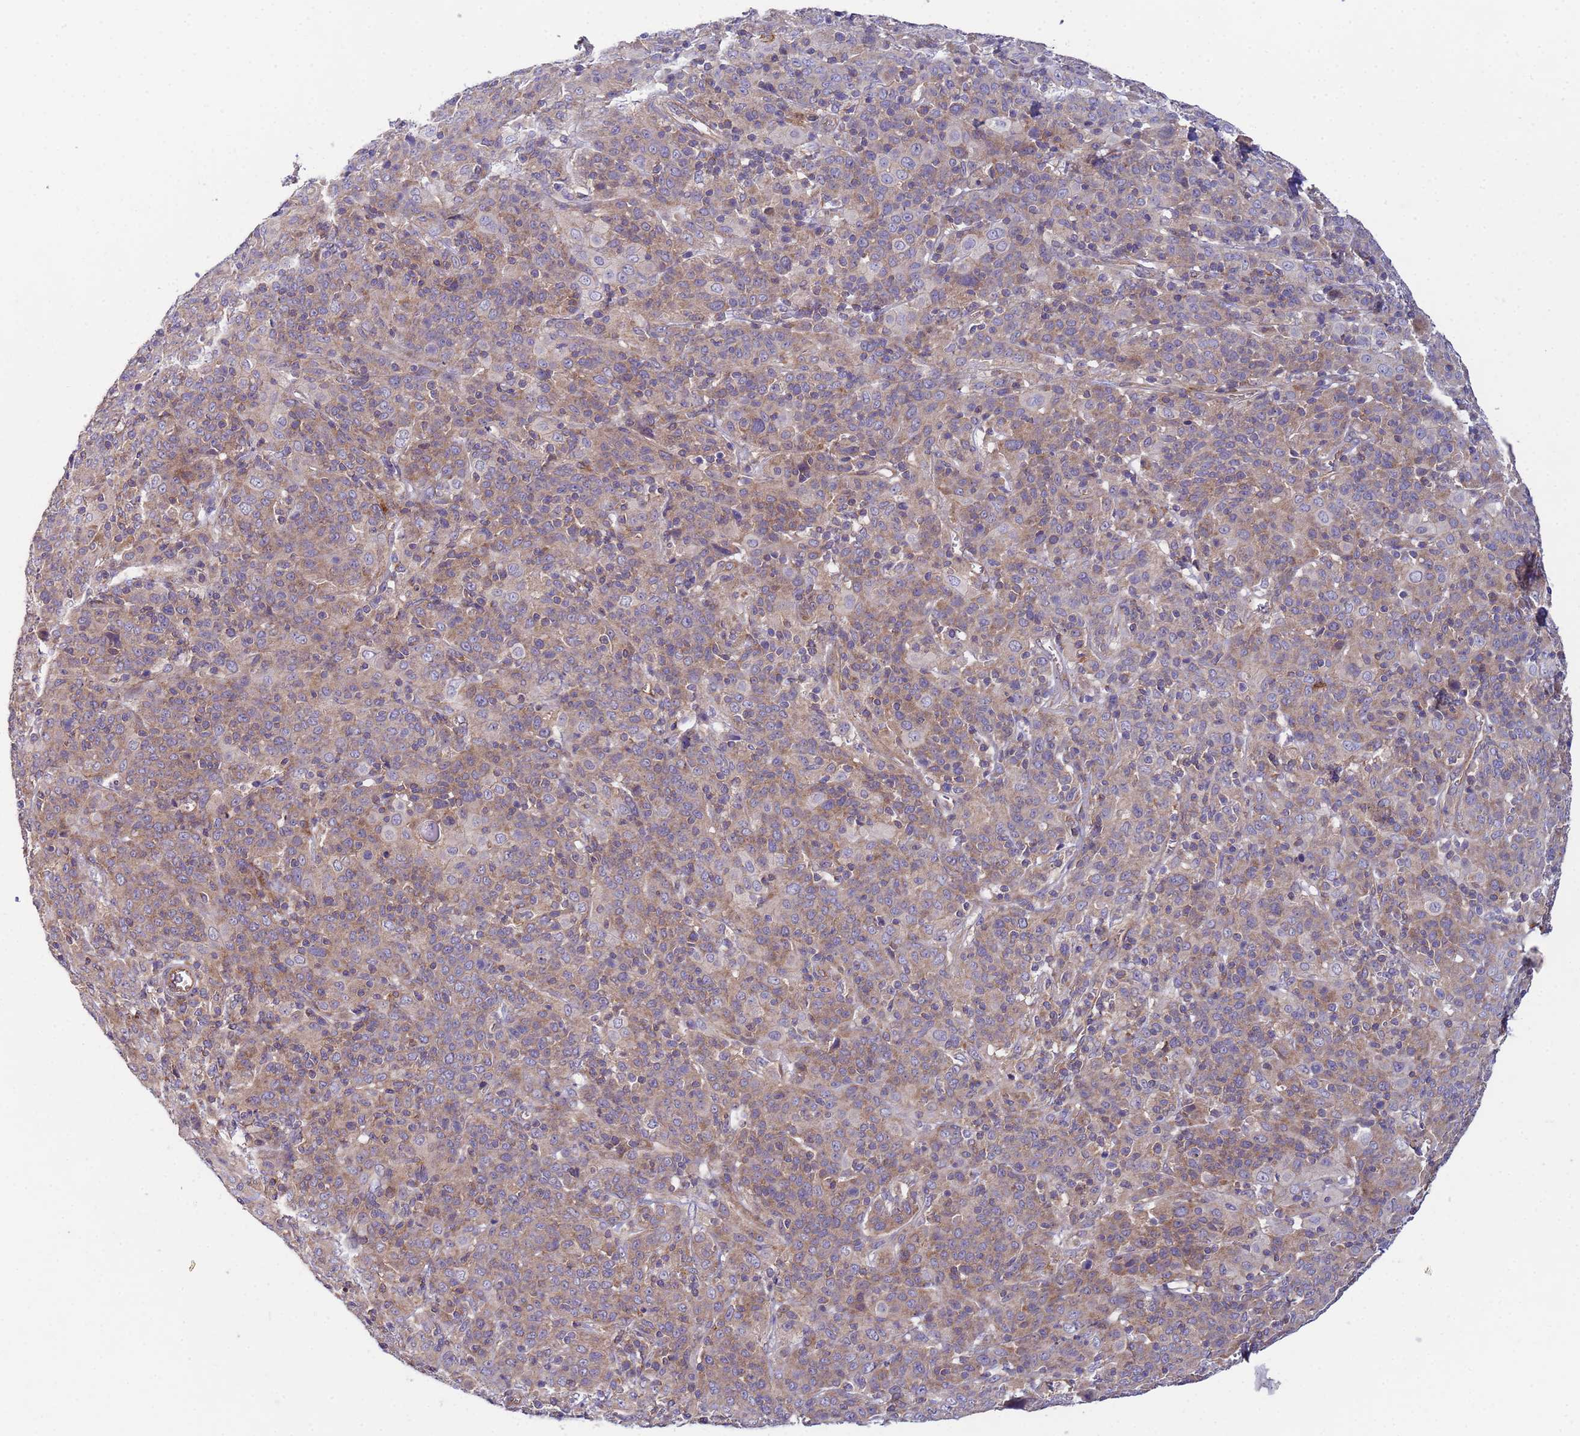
{"staining": {"intensity": "weak", "quantity": ">75%", "location": "cytoplasmic/membranous"}, "tissue": "cervical cancer", "cell_type": "Tumor cells", "image_type": "cancer", "snomed": [{"axis": "morphology", "description": "Squamous cell carcinoma, NOS"}, {"axis": "topography", "description": "Cervix"}], "caption": "Protein staining displays weak cytoplasmic/membranous expression in about >75% of tumor cells in cervical cancer (squamous cell carcinoma). (DAB IHC with brightfield microscopy, high magnification).", "gene": "CDC34", "patient": {"sex": "female", "age": 67}}